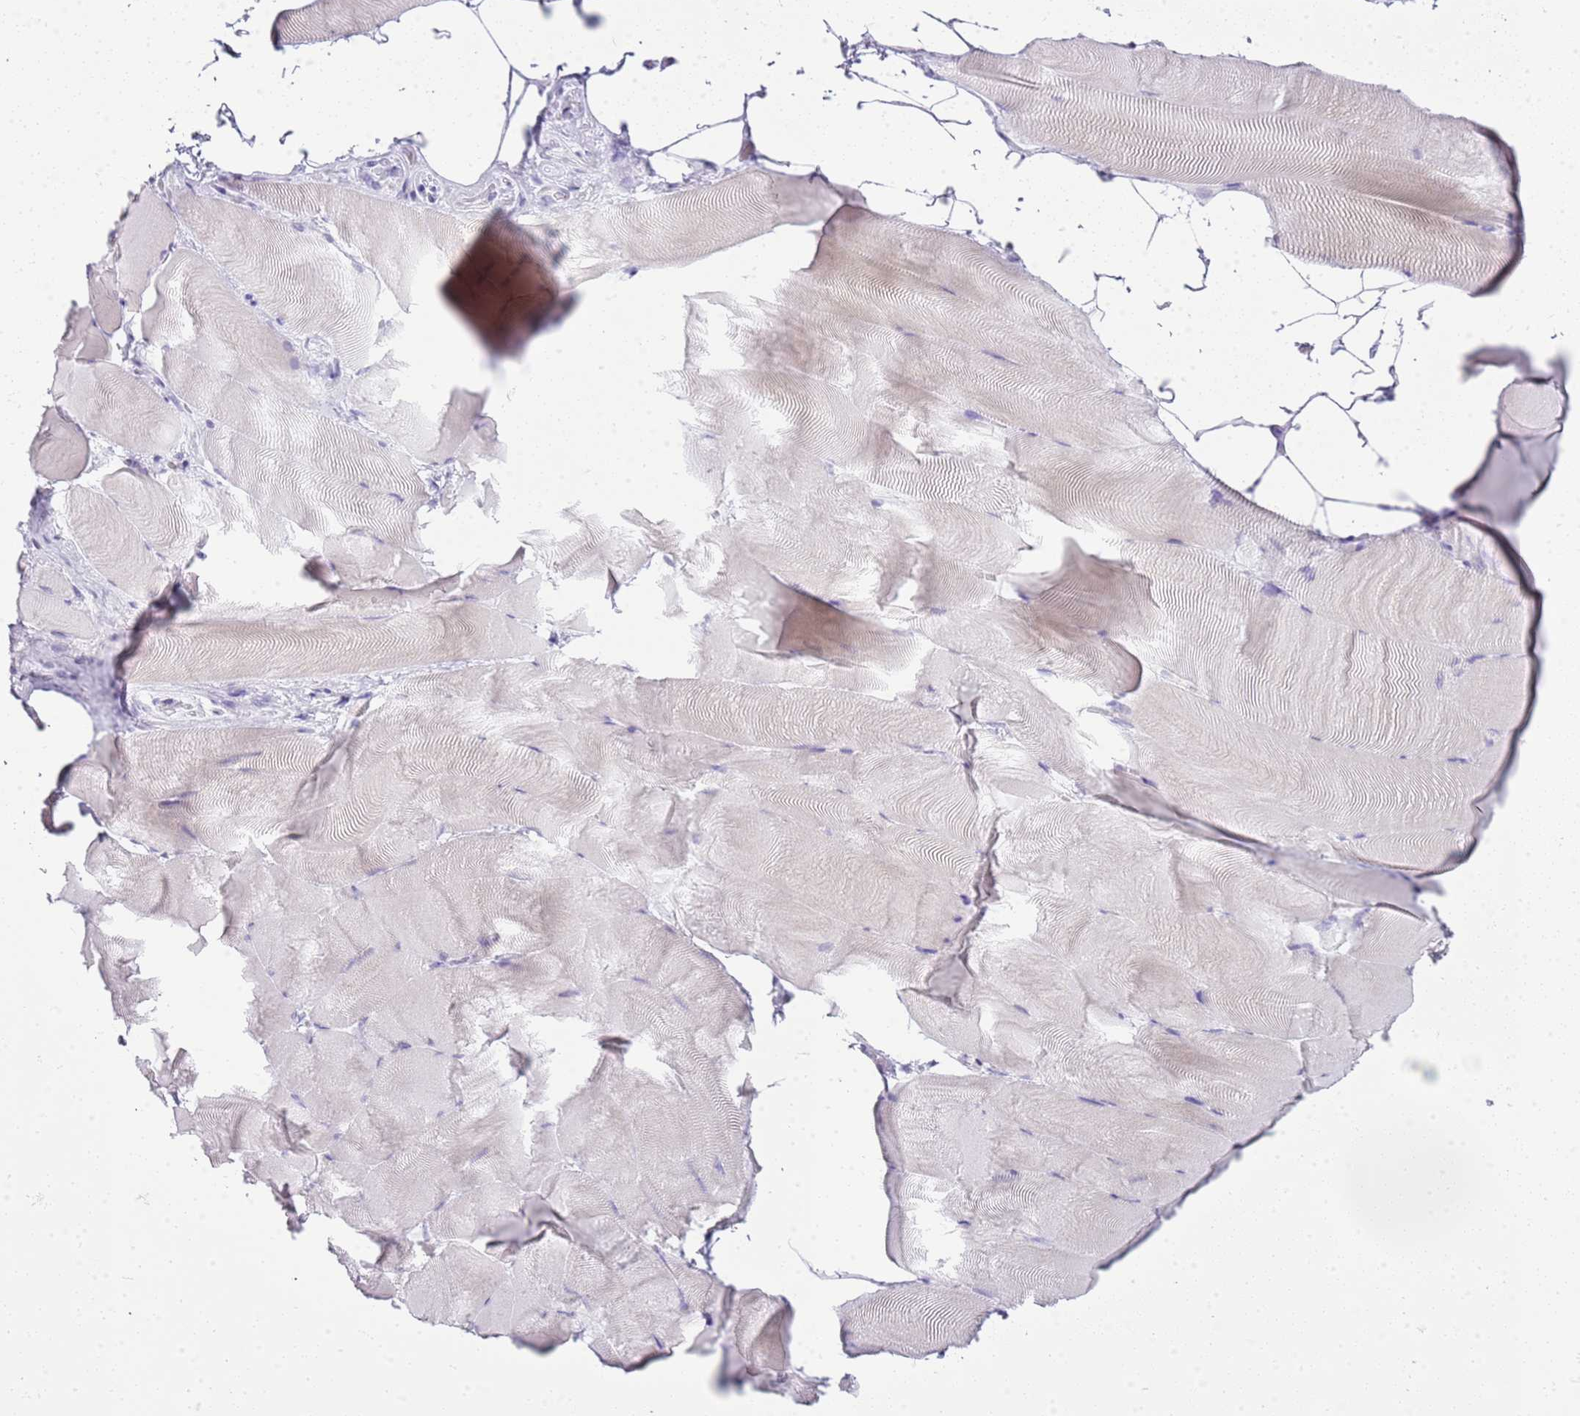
{"staining": {"intensity": "negative", "quantity": "none", "location": "none"}, "tissue": "skeletal muscle", "cell_type": "Myocytes", "image_type": "normal", "snomed": [{"axis": "morphology", "description": "Normal tissue, NOS"}, {"axis": "topography", "description": "Skeletal muscle"}], "caption": "High power microscopy histopathology image of an IHC micrograph of normal skeletal muscle, revealing no significant staining in myocytes.", "gene": "CA8", "patient": {"sex": "female", "age": 64}}